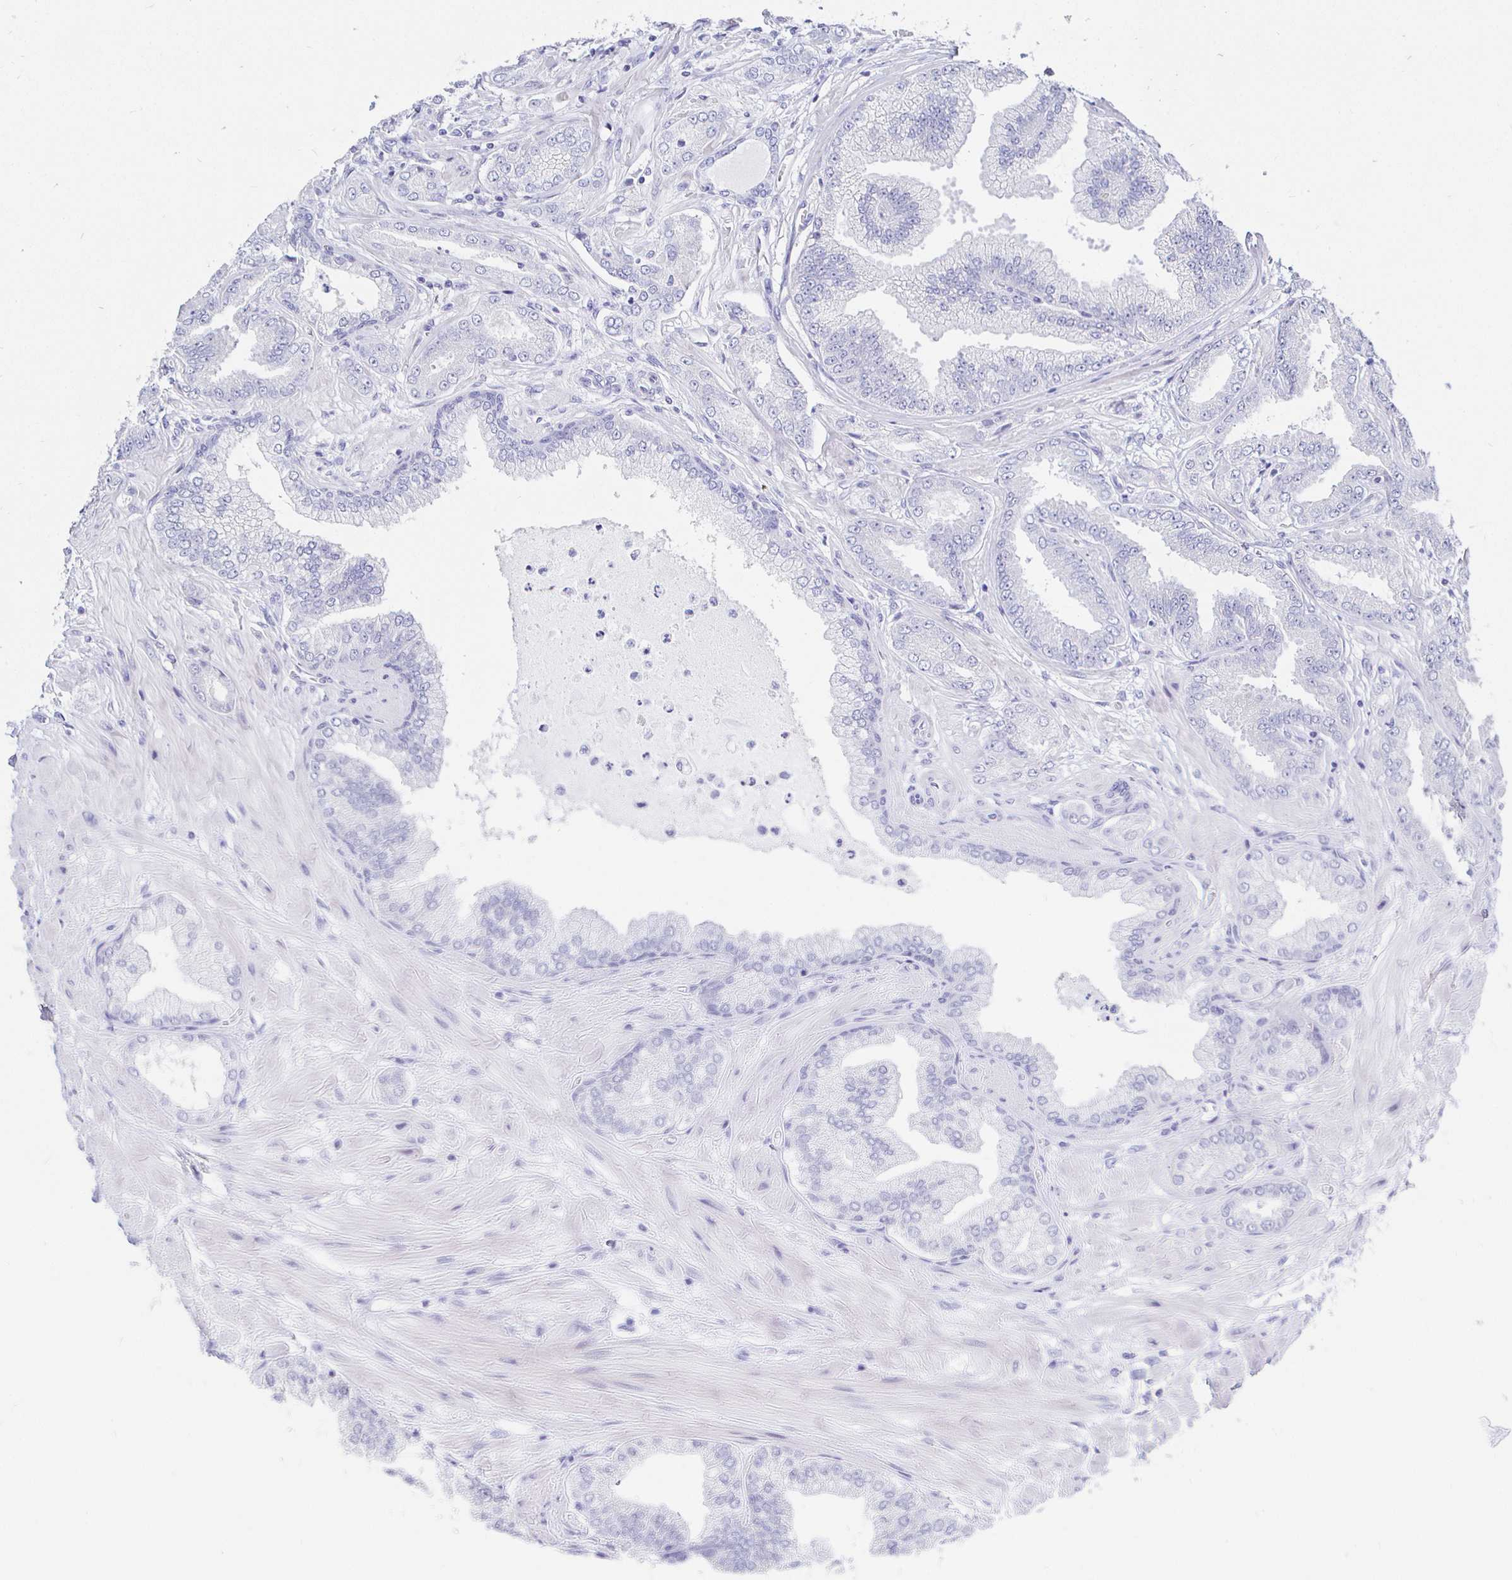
{"staining": {"intensity": "negative", "quantity": "none", "location": "none"}, "tissue": "prostate cancer", "cell_type": "Tumor cells", "image_type": "cancer", "snomed": [{"axis": "morphology", "description": "Adenocarcinoma, Low grade"}, {"axis": "topography", "description": "Prostate"}], "caption": "Human prostate low-grade adenocarcinoma stained for a protein using IHC demonstrates no expression in tumor cells.", "gene": "CR2", "patient": {"sex": "male", "age": 55}}